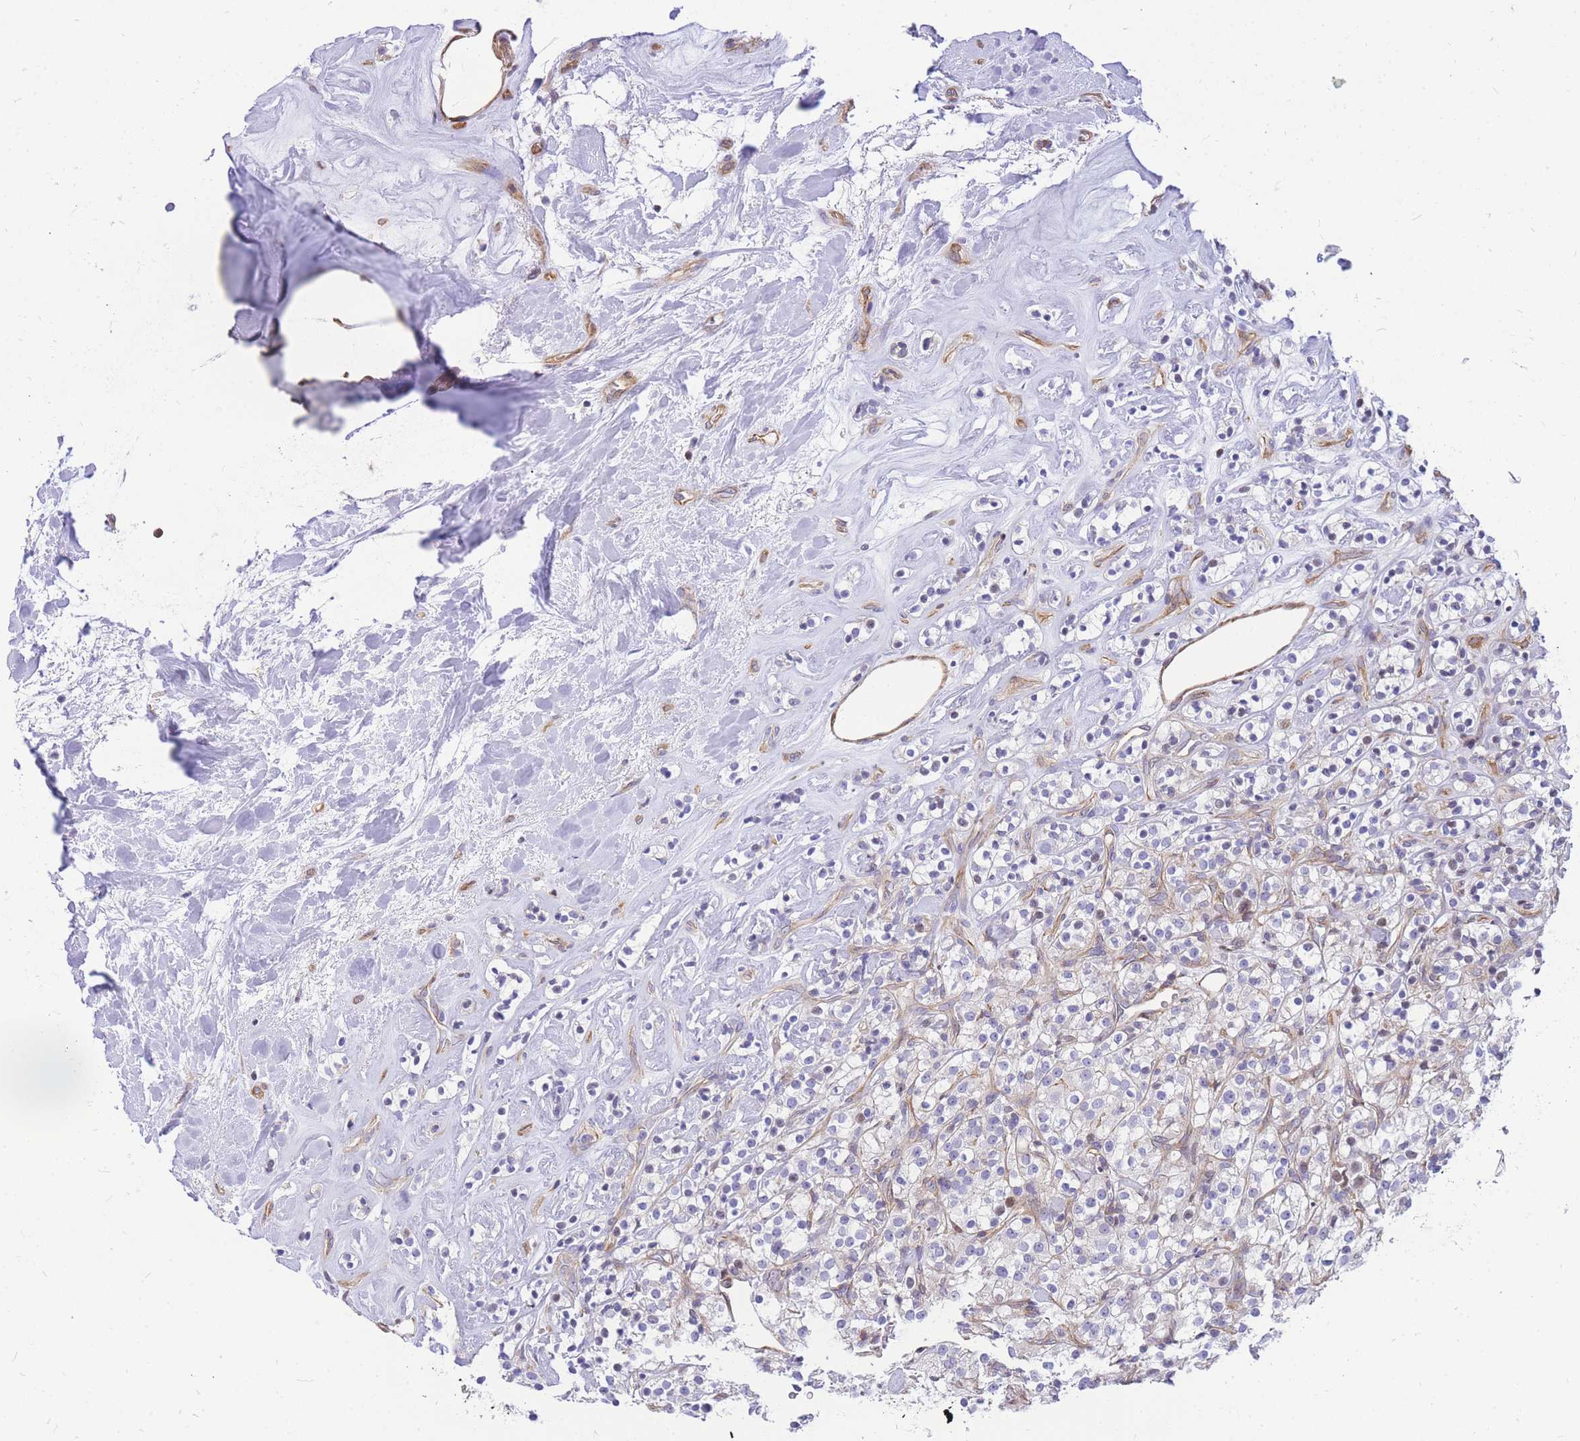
{"staining": {"intensity": "negative", "quantity": "none", "location": "none"}, "tissue": "renal cancer", "cell_type": "Tumor cells", "image_type": "cancer", "snomed": [{"axis": "morphology", "description": "Adenocarcinoma, NOS"}, {"axis": "topography", "description": "Kidney"}], "caption": "This is a photomicrograph of IHC staining of renal adenocarcinoma, which shows no positivity in tumor cells.", "gene": "S100PBP", "patient": {"sex": "male", "age": 77}}